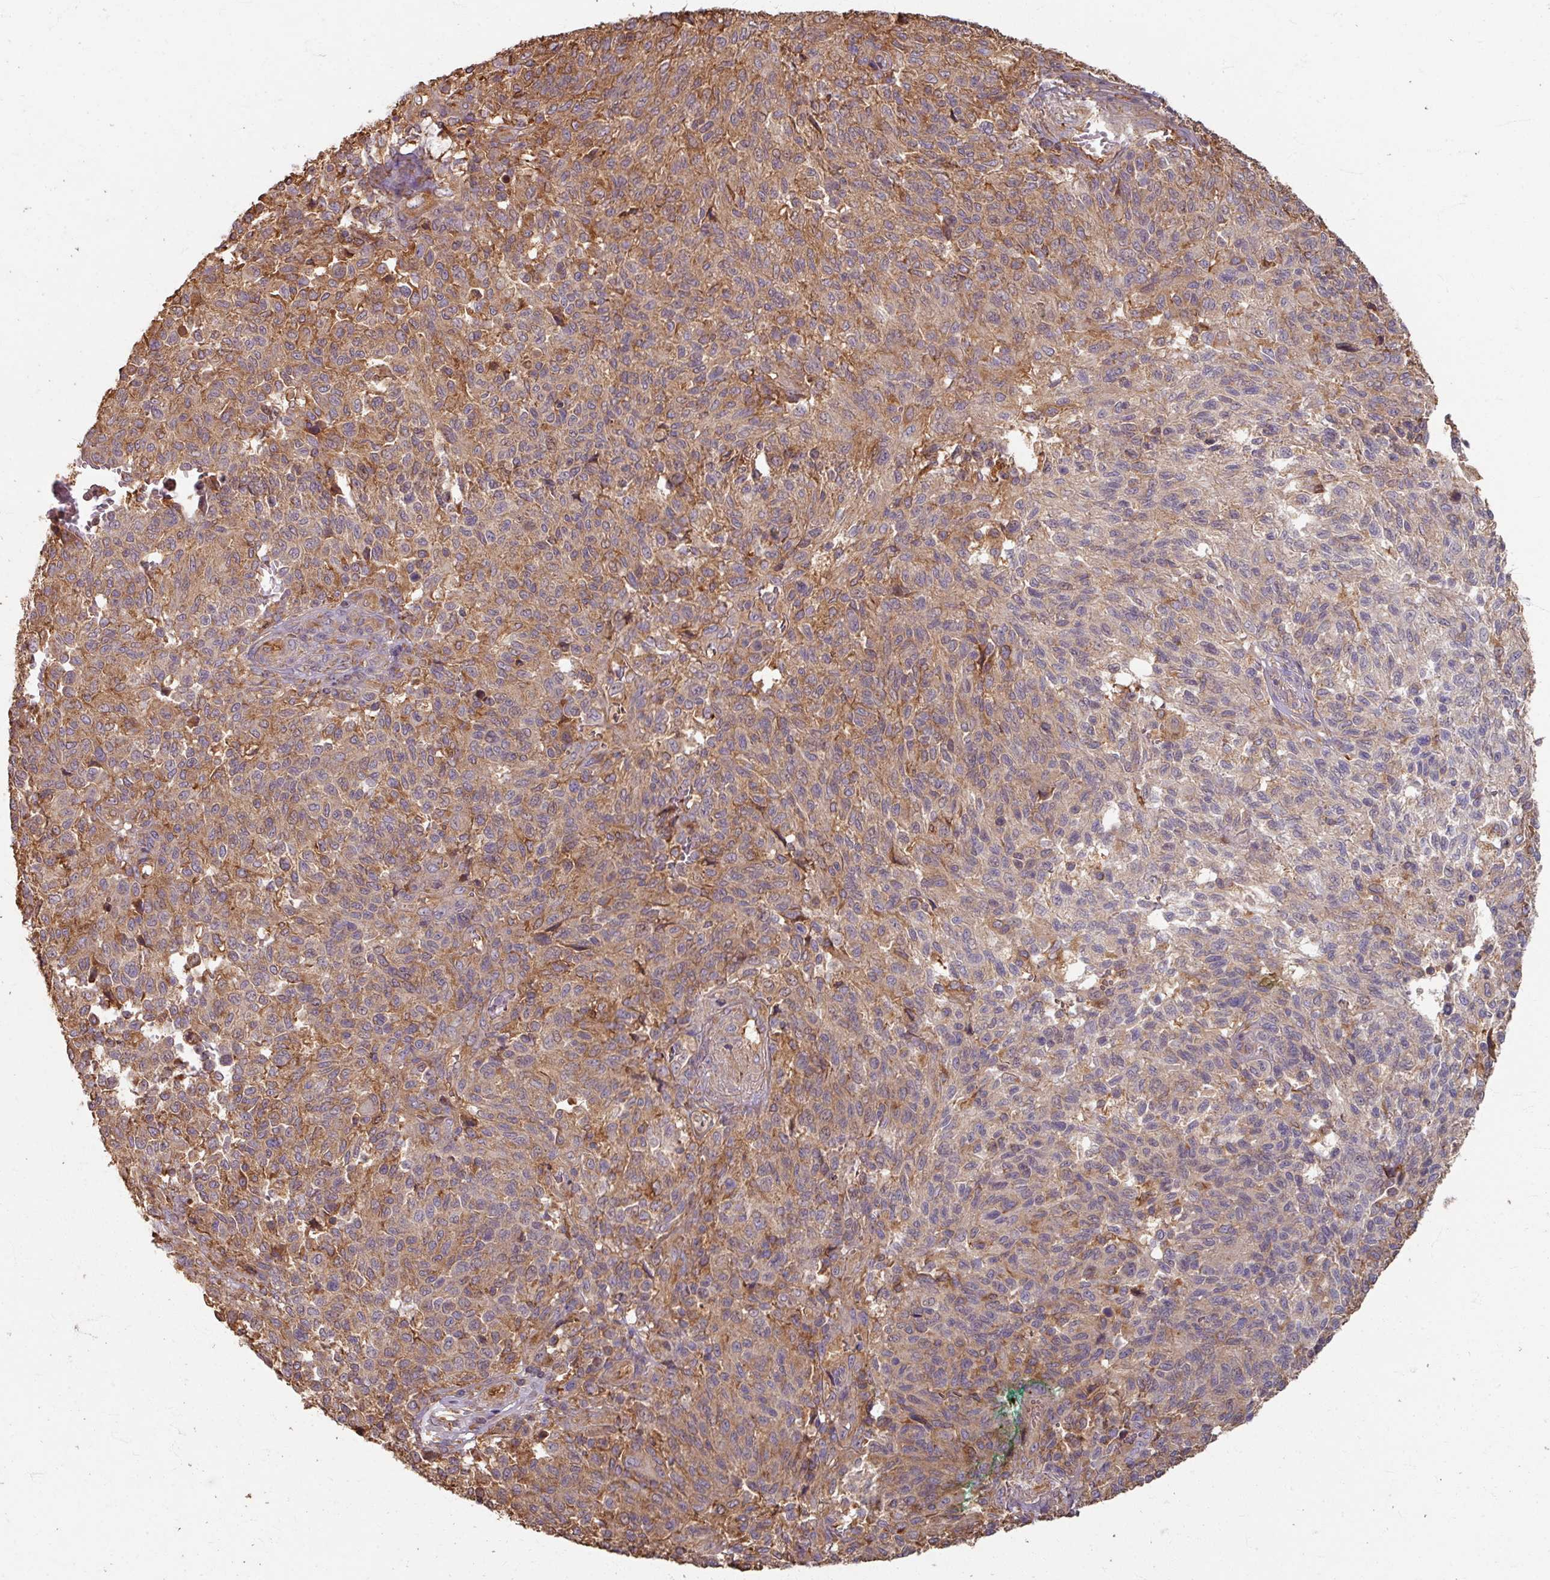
{"staining": {"intensity": "moderate", "quantity": "25%-75%", "location": "cytoplasmic/membranous"}, "tissue": "melanoma", "cell_type": "Tumor cells", "image_type": "cancer", "snomed": [{"axis": "morphology", "description": "Malignant melanoma, NOS"}, {"axis": "topography", "description": "Skin"}], "caption": "Protein positivity by immunohistochemistry (IHC) exhibits moderate cytoplasmic/membranous staining in about 25%-75% of tumor cells in melanoma.", "gene": "CCDC68", "patient": {"sex": "male", "age": 66}}